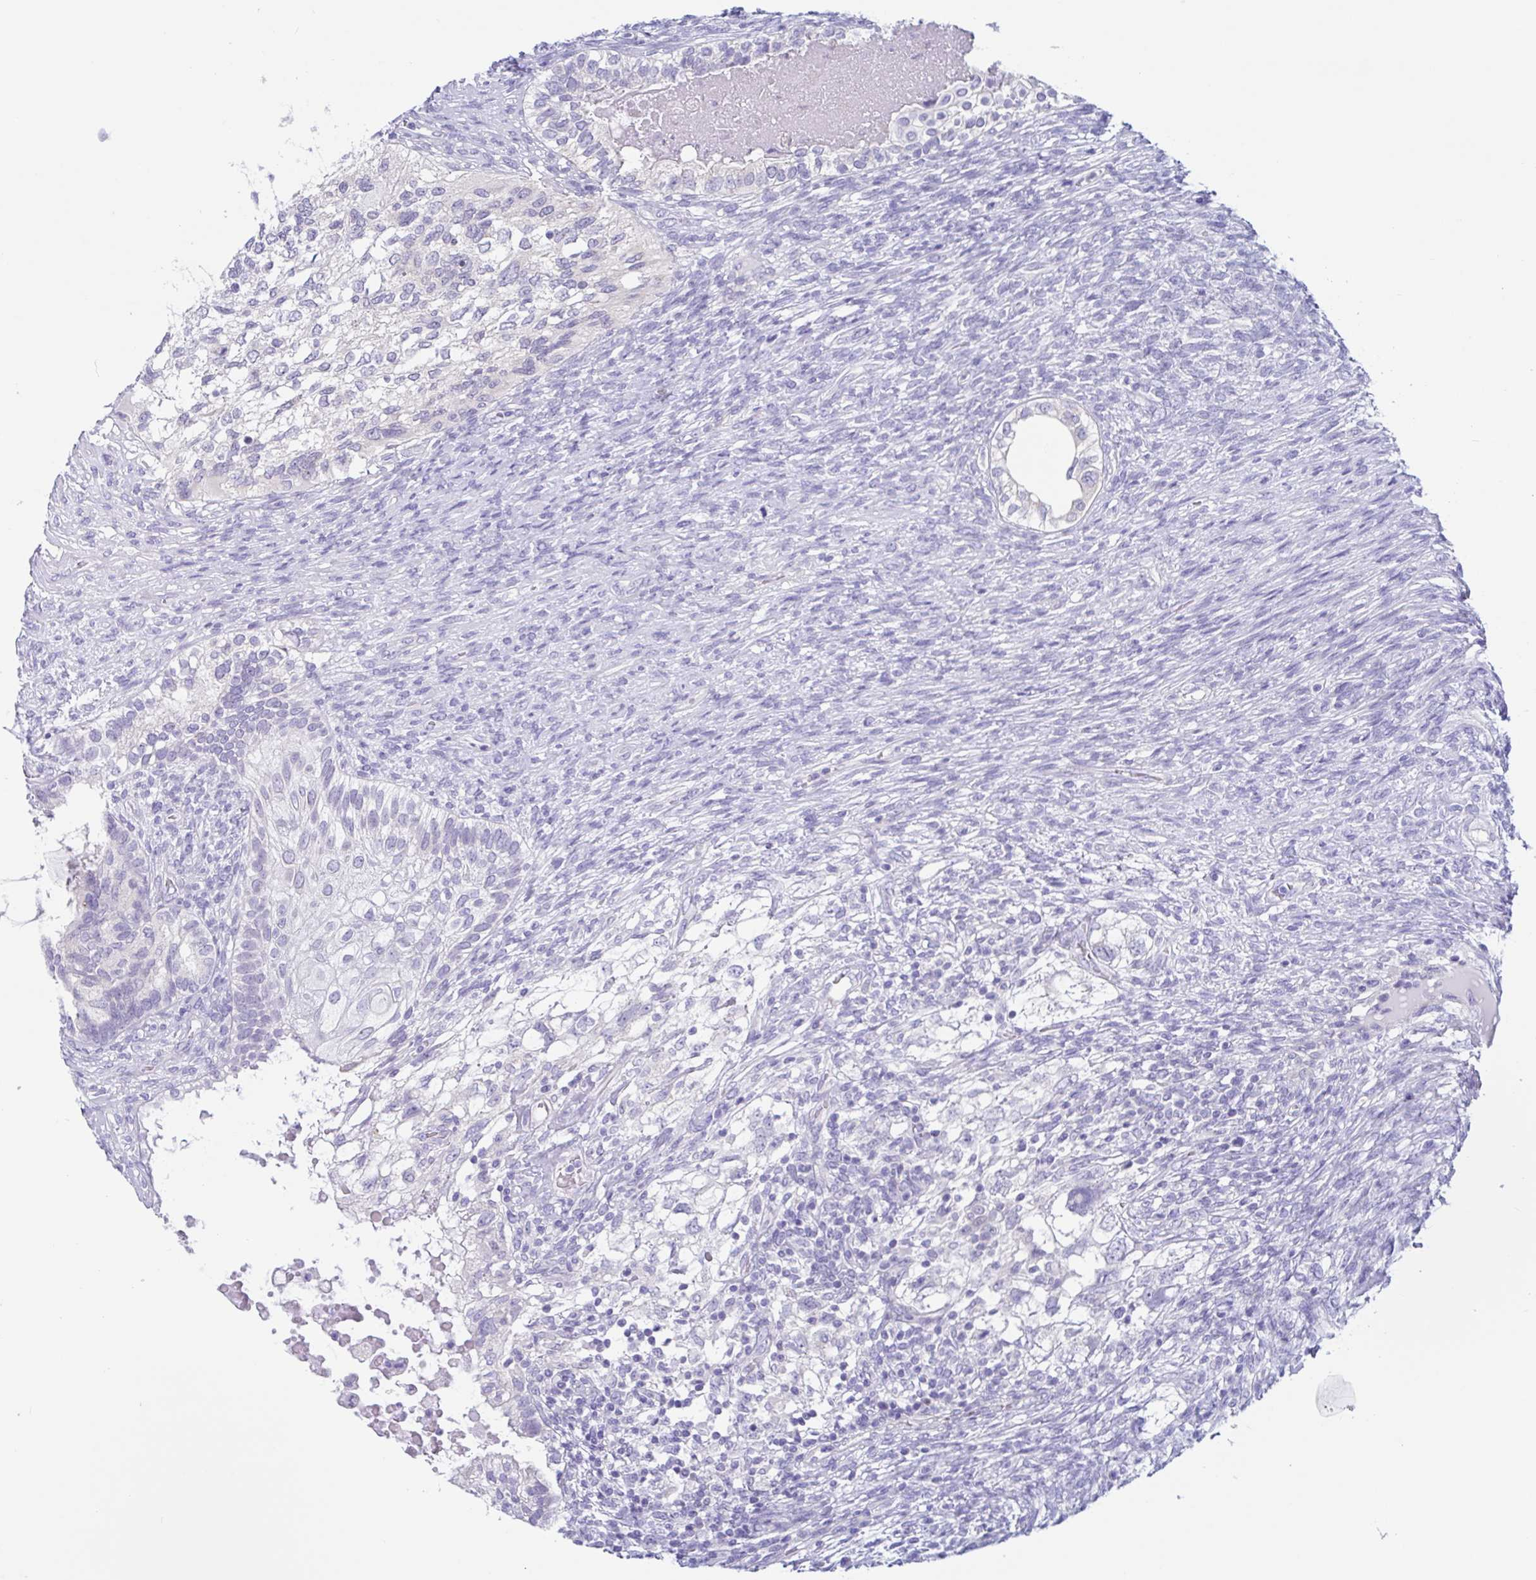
{"staining": {"intensity": "negative", "quantity": "none", "location": "none"}, "tissue": "testis cancer", "cell_type": "Tumor cells", "image_type": "cancer", "snomed": [{"axis": "morphology", "description": "Seminoma, NOS"}, {"axis": "morphology", "description": "Carcinoma, Embryonal, NOS"}, {"axis": "topography", "description": "Testis"}], "caption": "An image of human embryonal carcinoma (testis) is negative for staining in tumor cells.", "gene": "OR6N2", "patient": {"sex": "male", "age": 41}}